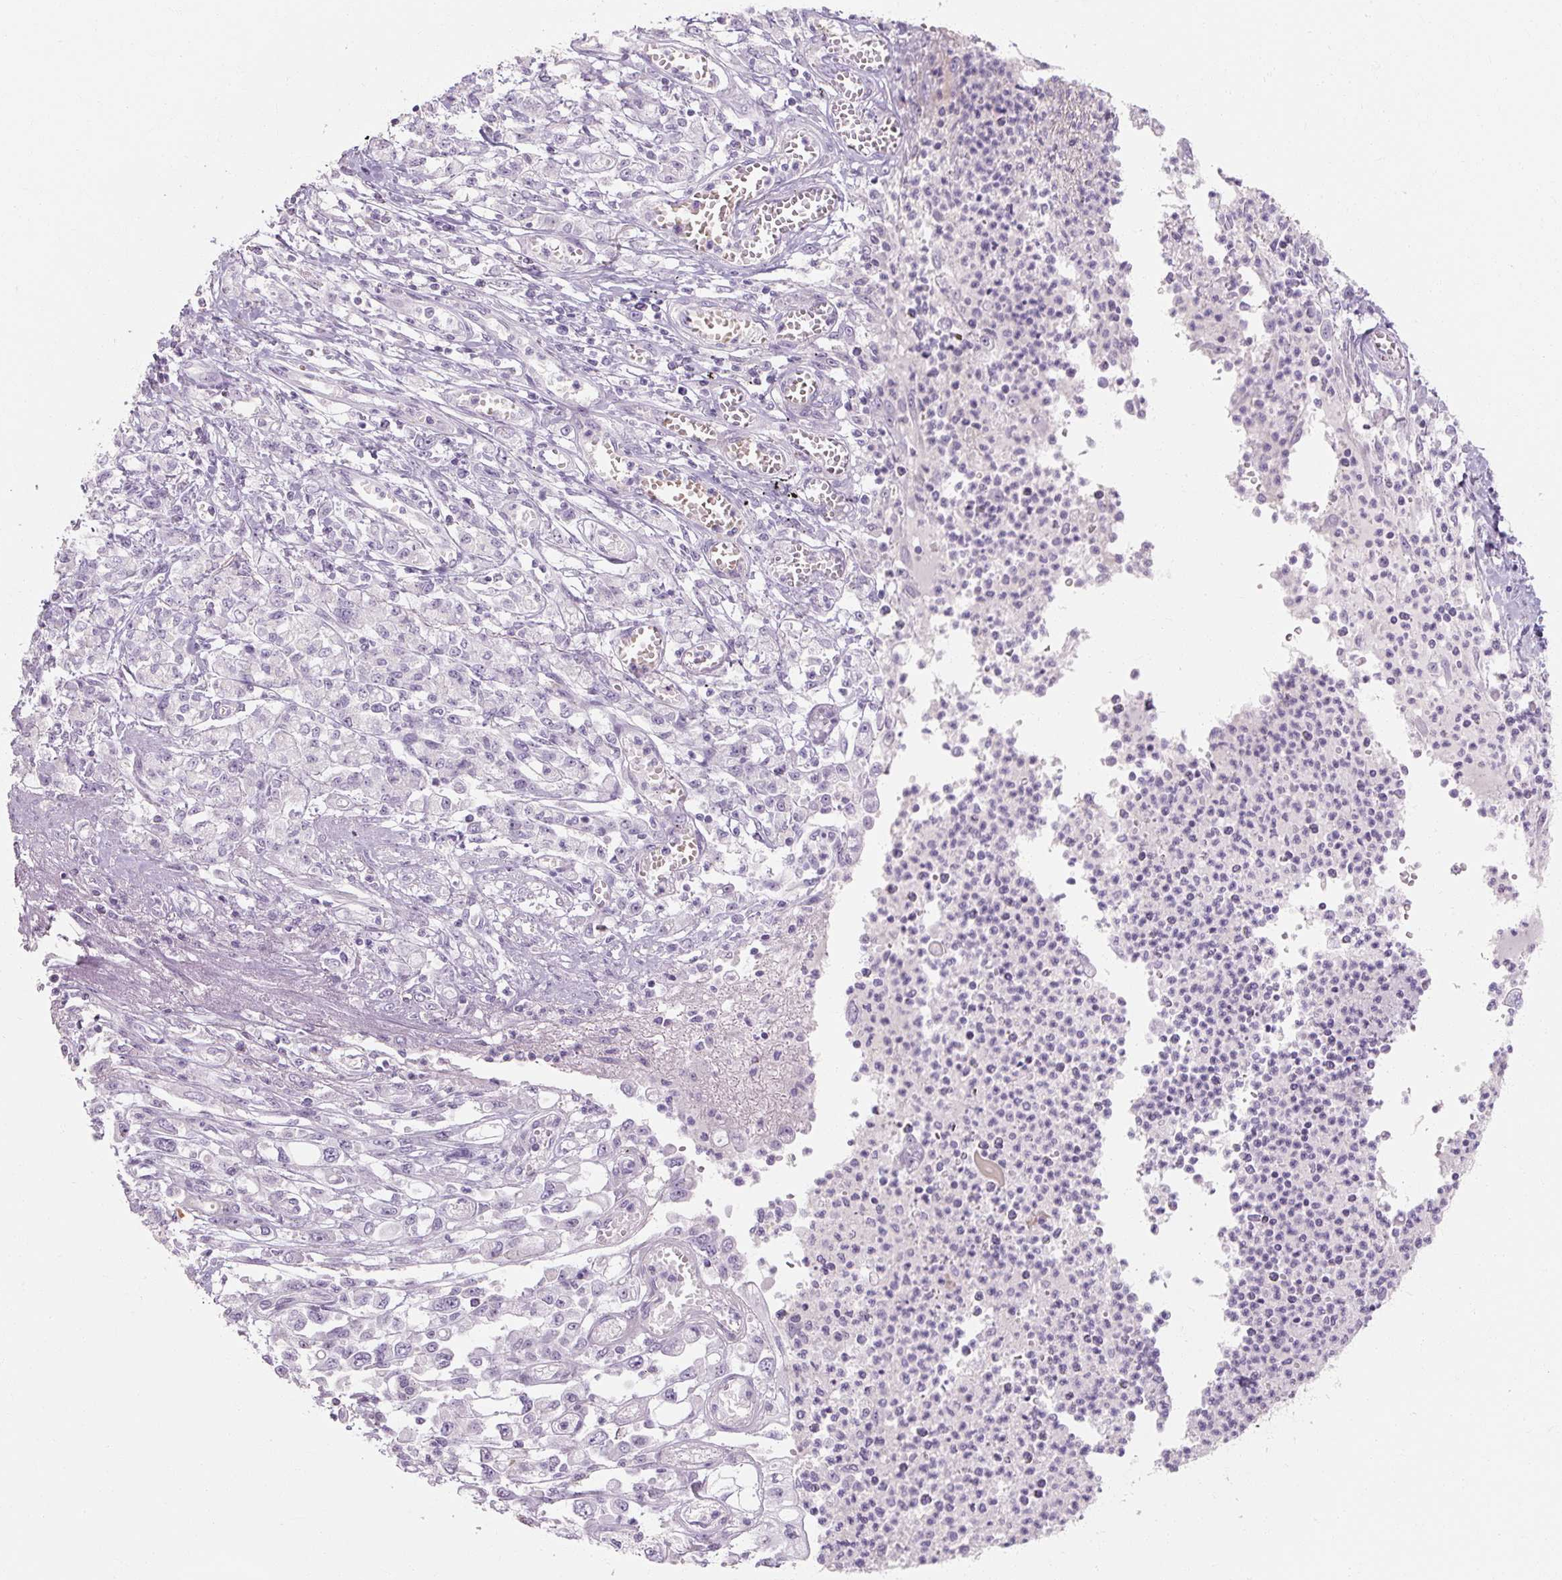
{"staining": {"intensity": "negative", "quantity": "none", "location": "none"}, "tissue": "stomach cancer", "cell_type": "Tumor cells", "image_type": "cancer", "snomed": [{"axis": "morphology", "description": "Adenocarcinoma, NOS"}, {"axis": "topography", "description": "Stomach"}], "caption": "Photomicrograph shows no protein positivity in tumor cells of stomach adenocarcinoma tissue.", "gene": "NFE2L3", "patient": {"sex": "female", "age": 76}}